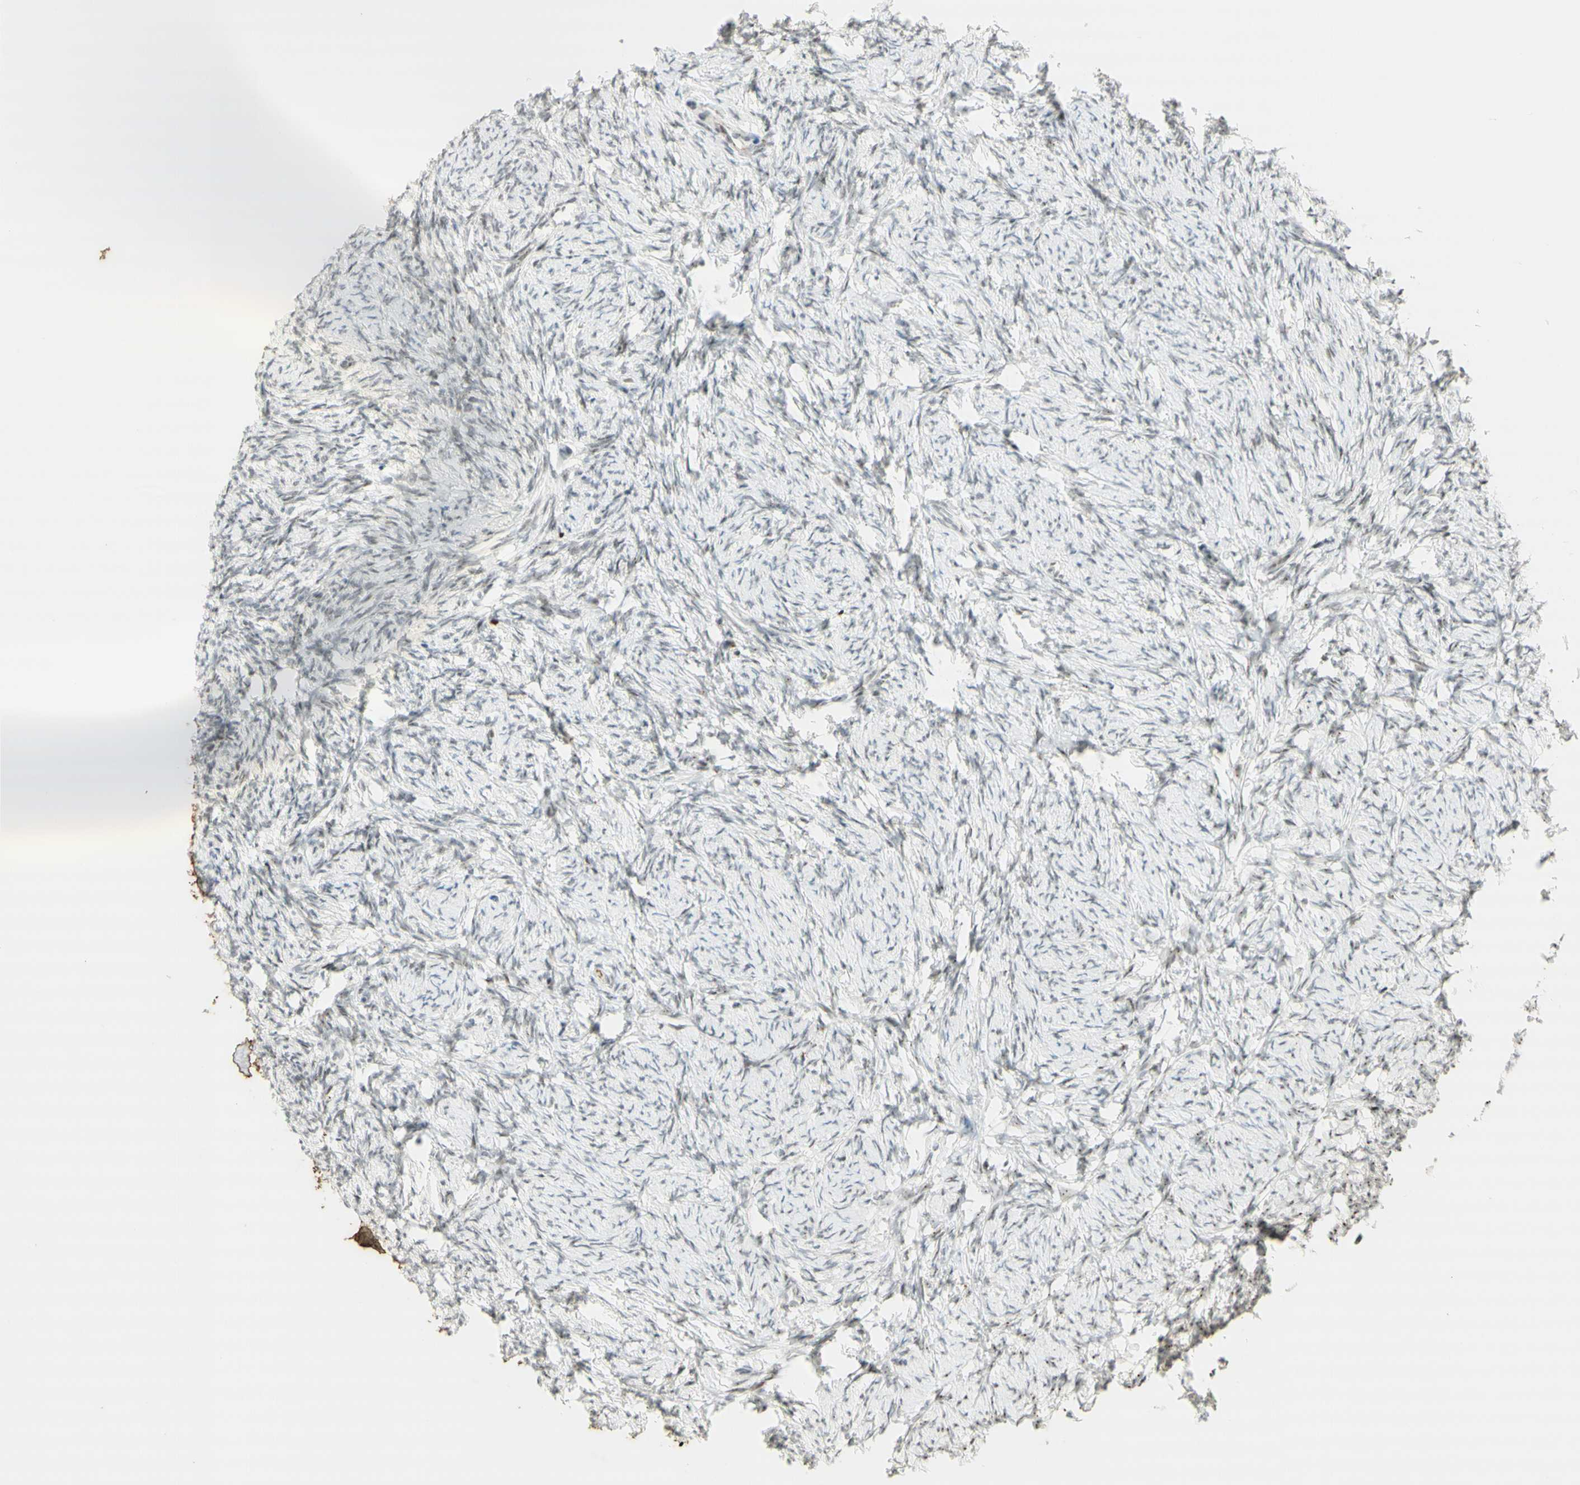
{"staining": {"intensity": "negative", "quantity": "none", "location": "none"}, "tissue": "ovary", "cell_type": "Ovarian stroma cells", "image_type": "normal", "snomed": [{"axis": "morphology", "description": "Normal tissue, NOS"}, {"axis": "topography", "description": "Ovary"}], "caption": "DAB immunohistochemical staining of unremarkable human ovary displays no significant staining in ovarian stroma cells.", "gene": "IRF1", "patient": {"sex": "female", "age": 60}}